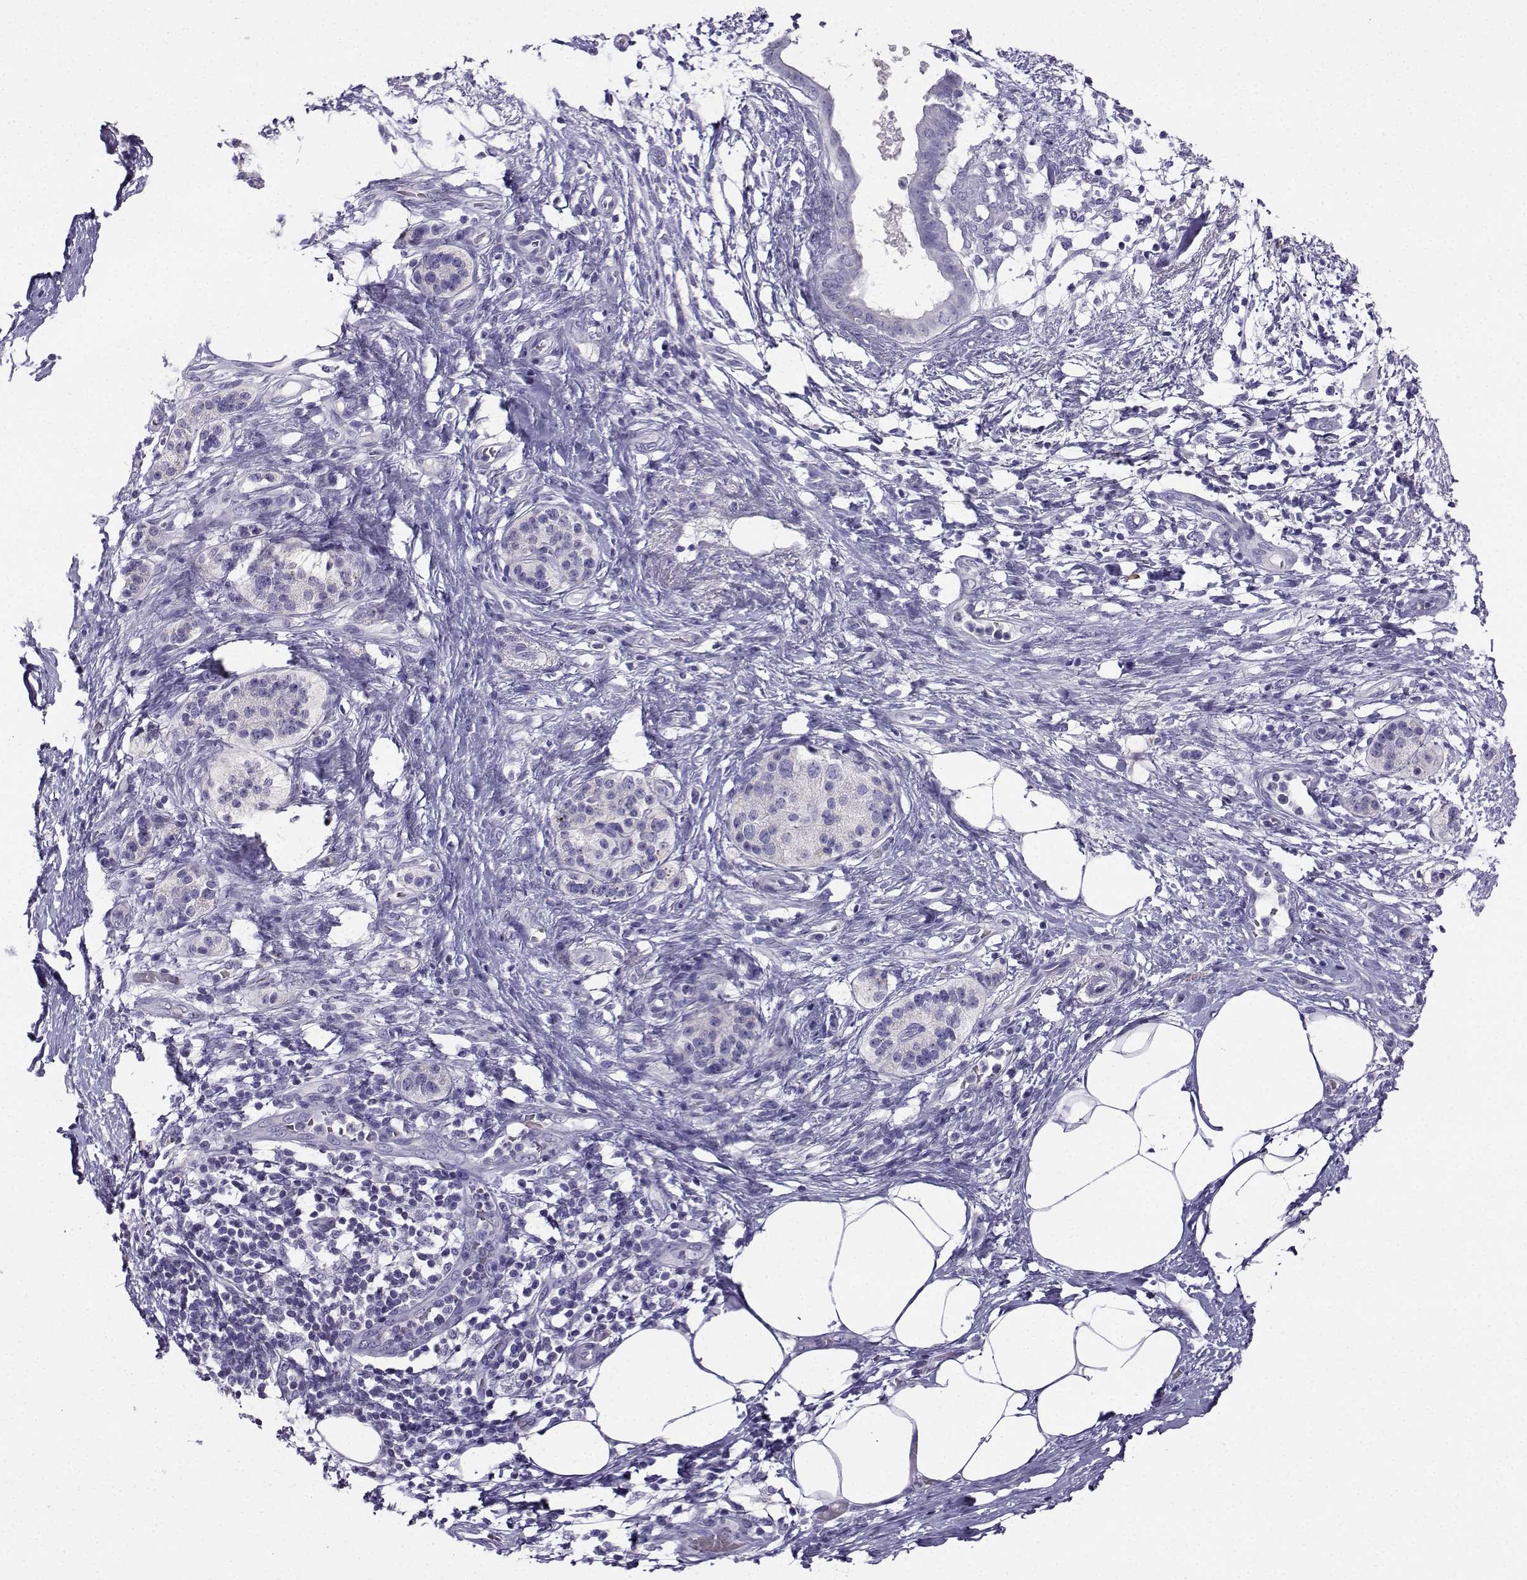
{"staining": {"intensity": "negative", "quantity": "none", "location": "none"}, "tissue": "pancreatic cancer", "cell_type": "Tumor cells", "image_type": "cancer", "snomed": [{"axis": "morphology", "description": "Adenocarcinoma, NOS"}, {"axis": "topography", "description": "Pancreas"}], "caption": "Tumor cells show no significant protein positivity in pancreatic adenocarcinoma.", "gene": "LINGO1", "patient": {"sex": "female", "age": 72}}